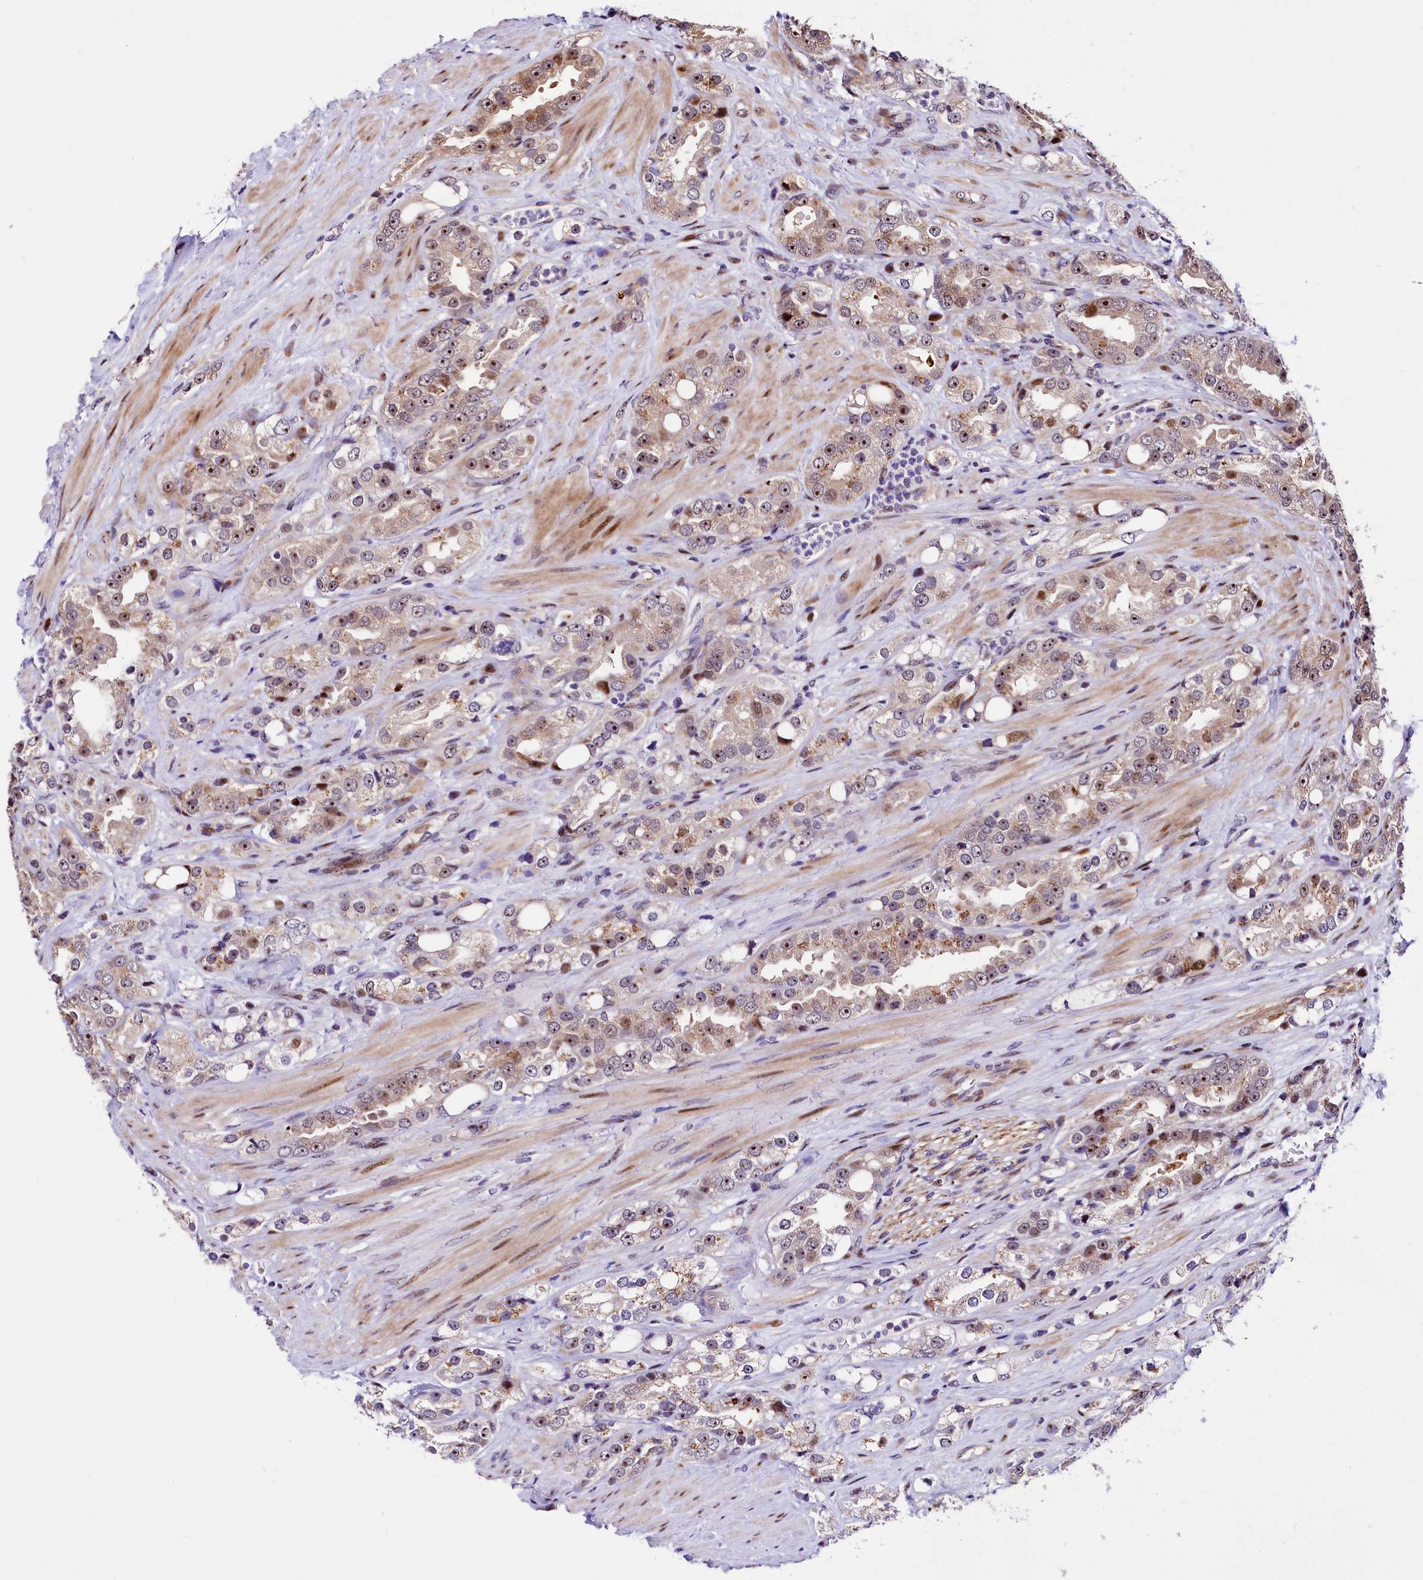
{"staining": {"intensity": "moderate", "quantity": "25%-75%", "location": "cytoplasmic/membranous,nuclear"}, "tissue": "prostate cancer", "cell_type": "Tumor cells", "image_type": "cancer", "snomed": [{"axis": "morphology", "description": "Adenocarcinoma, NOS"}, {"axis": "topography", "description": "Prostate"}], "caption": "Prostate adenocarcinoma was stained to show a protein in brown. There is medium levels of moderate cytoplasmic/membranous and nuclear positivity in about 25%-75% of tumor cells.", "gene": "TRMT112", "patient": {"sex": "male", "age": 79}}